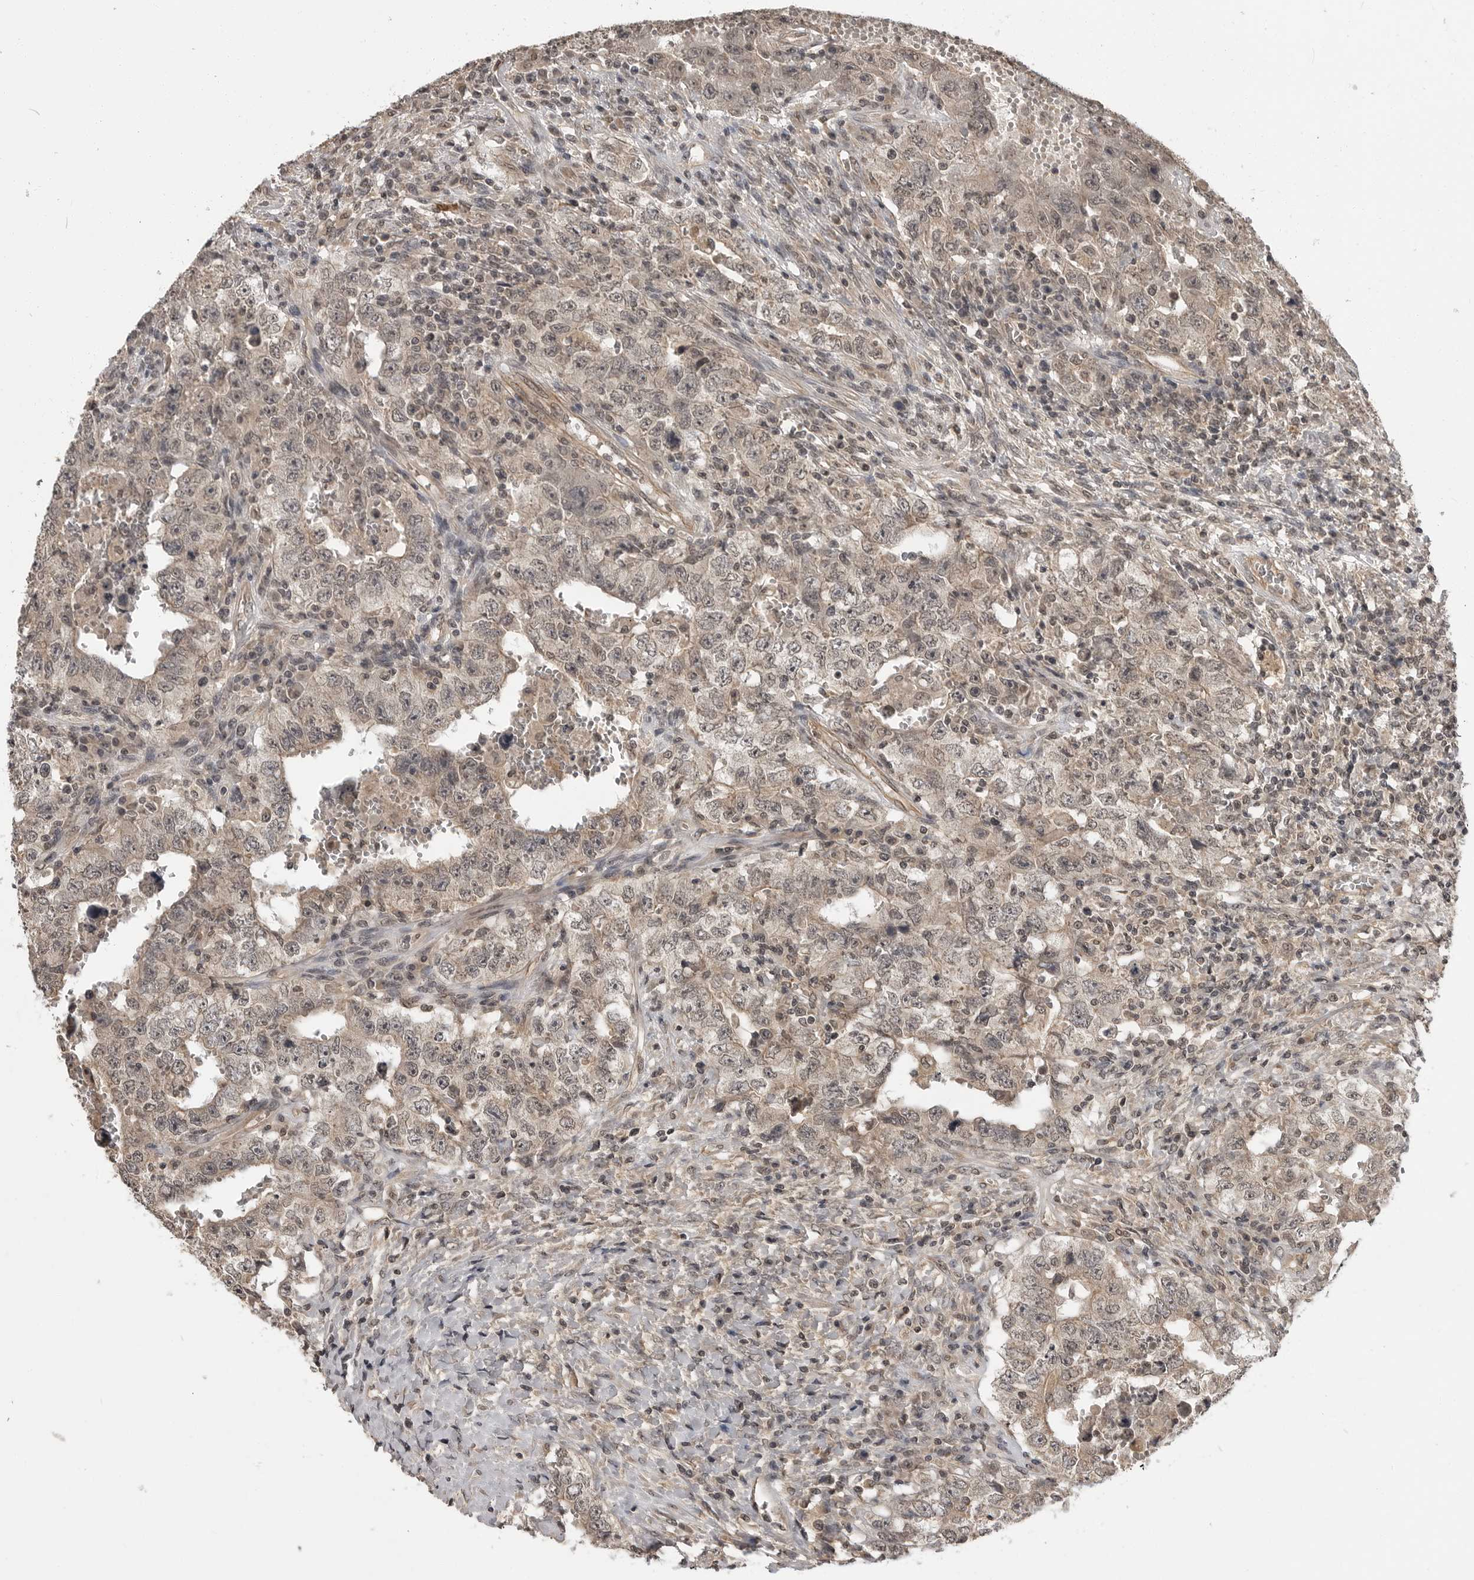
{"staining": {"intensity": "weak", "quantity": "<25%", "location": "nuclear"}, "tissue": "testis cancer", "cell_type": "Tumor cells", "image_type": "cancer", "snomed": [{"axis": "morphology", "description": "Carcinoma, Embryonal, NOS"}, {"axis": "topography", "description": "Testis"}], "caption": "A high-resolution histopathology image shows immunohistochemistry (IHC) staining of testis embryonal carcinoma, which exhibits no significant positivity in tumor cells.", "gene": "IL24", "patient": {"sex": "male", "age": 26}}